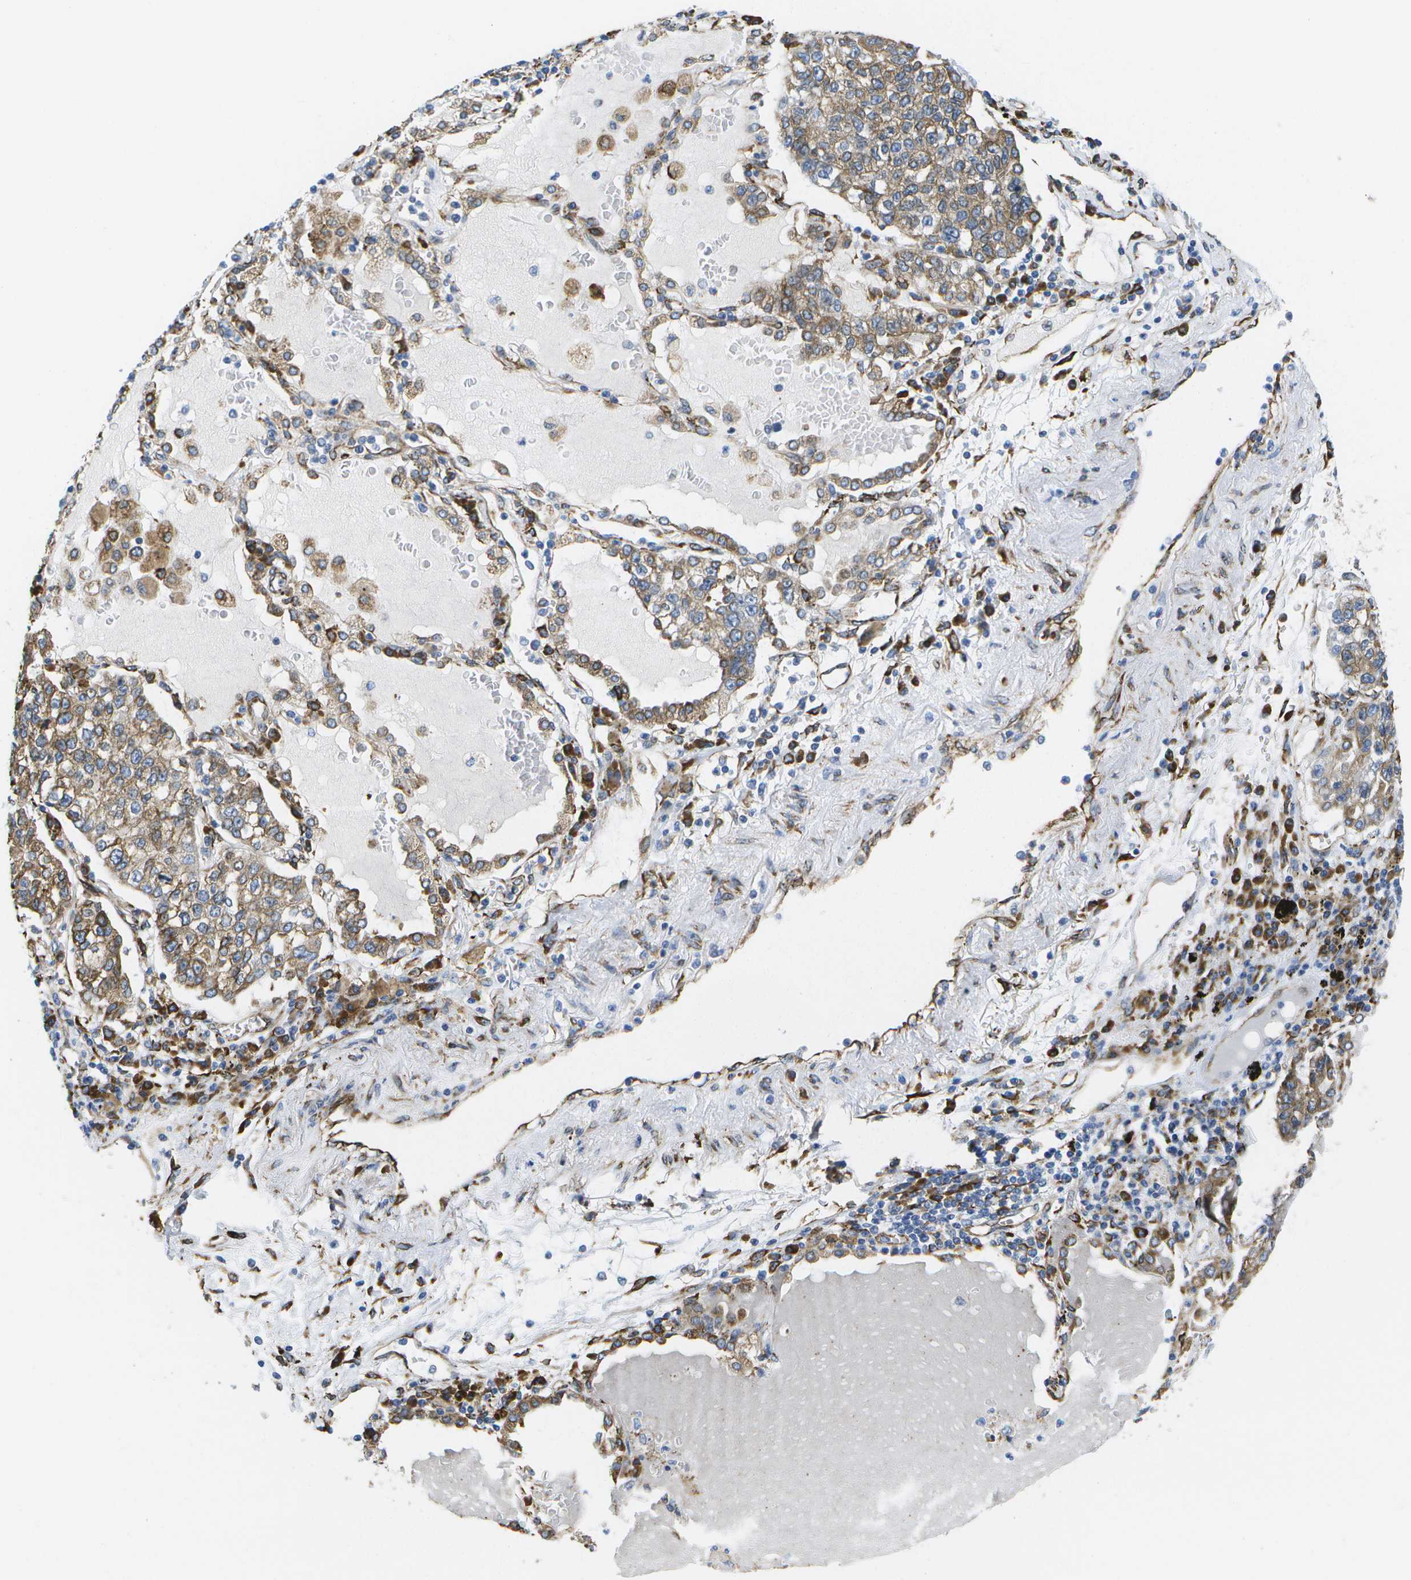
{"staining": {"intensity": "moderate", "quantity": ">75%", "location": "cytoplasmic/membranous"}, "tissue": "lung cancer", "cell_type": "Tumor cells", "image_type": "cancer", "snomed": [{"axis": "morphology", "description": "Adenocarcinoma, NOS"}, {"axis": "topography", "description": "Lung"}], "caption": "High-power microscopy captured an immunohistochemistry image of lung cancer, revealing moderate cytoplasmic/membranous expression in approximately >75% of tumor cells. (IHC, brightfield microscopy, high magnification).", "gene": "ZDHHC17", "patient": {"sex": "male", "age": 49}}